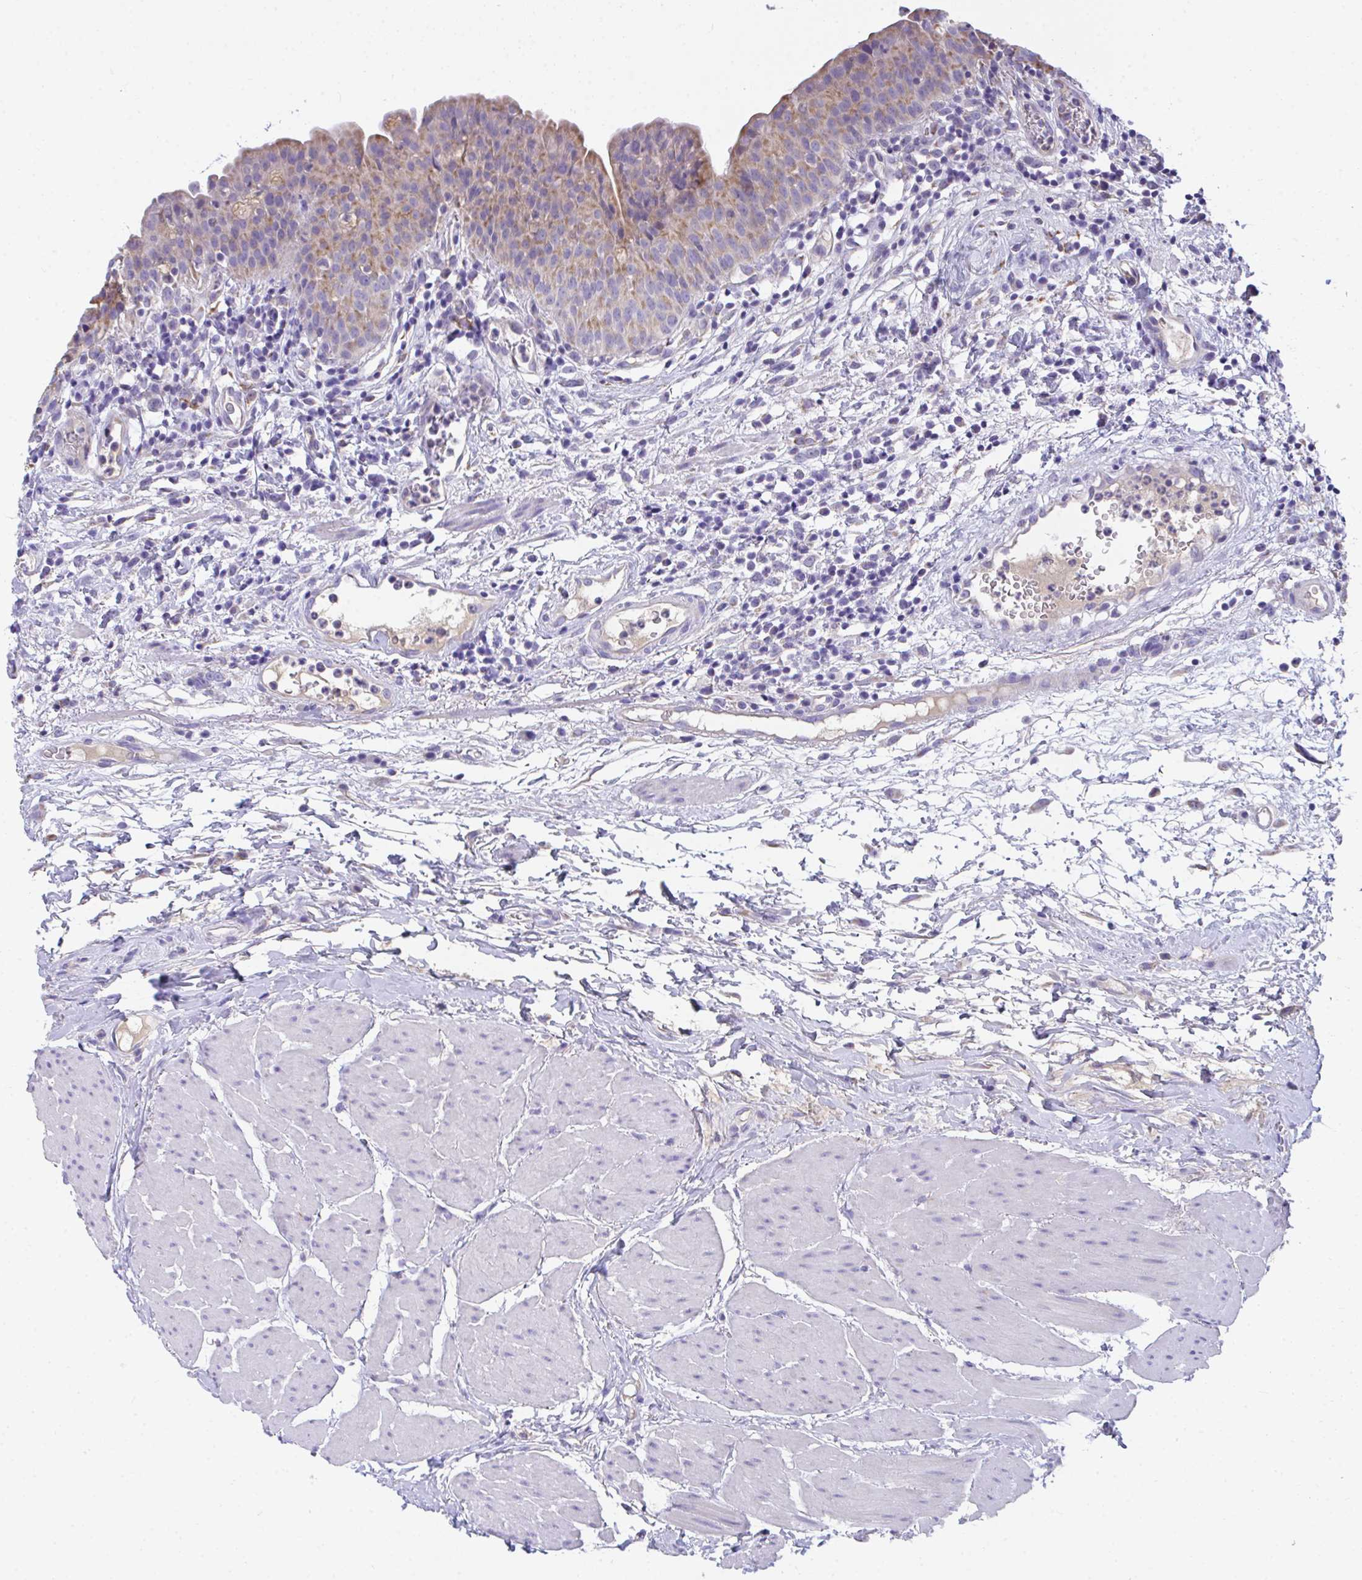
{"staining": {"intensity": "moderate", "quantity": "25%-75%", "location": "cytoplasmic/membranous"}, "tissue": "urinary bladder", "cell_type": "Urothelial cells", "image_type": "normal", "snomed": [{"axis": "morphology", "description": "Normal tissue, NOS"}, {"axis": "morphology", "description": "Inflammation, NOS"}, {"axis": "topography", "description": "Urinary bladder"}], "caption": "This photomicrograph exhibits immunohistochemistry staining of normal human urinary bladder, with medium moderate cytoplasmic/membranous staining in about 25%-75% of urothelial cells.", "gene": "COA5", "patient": {"sex": "male", "age": 57}}